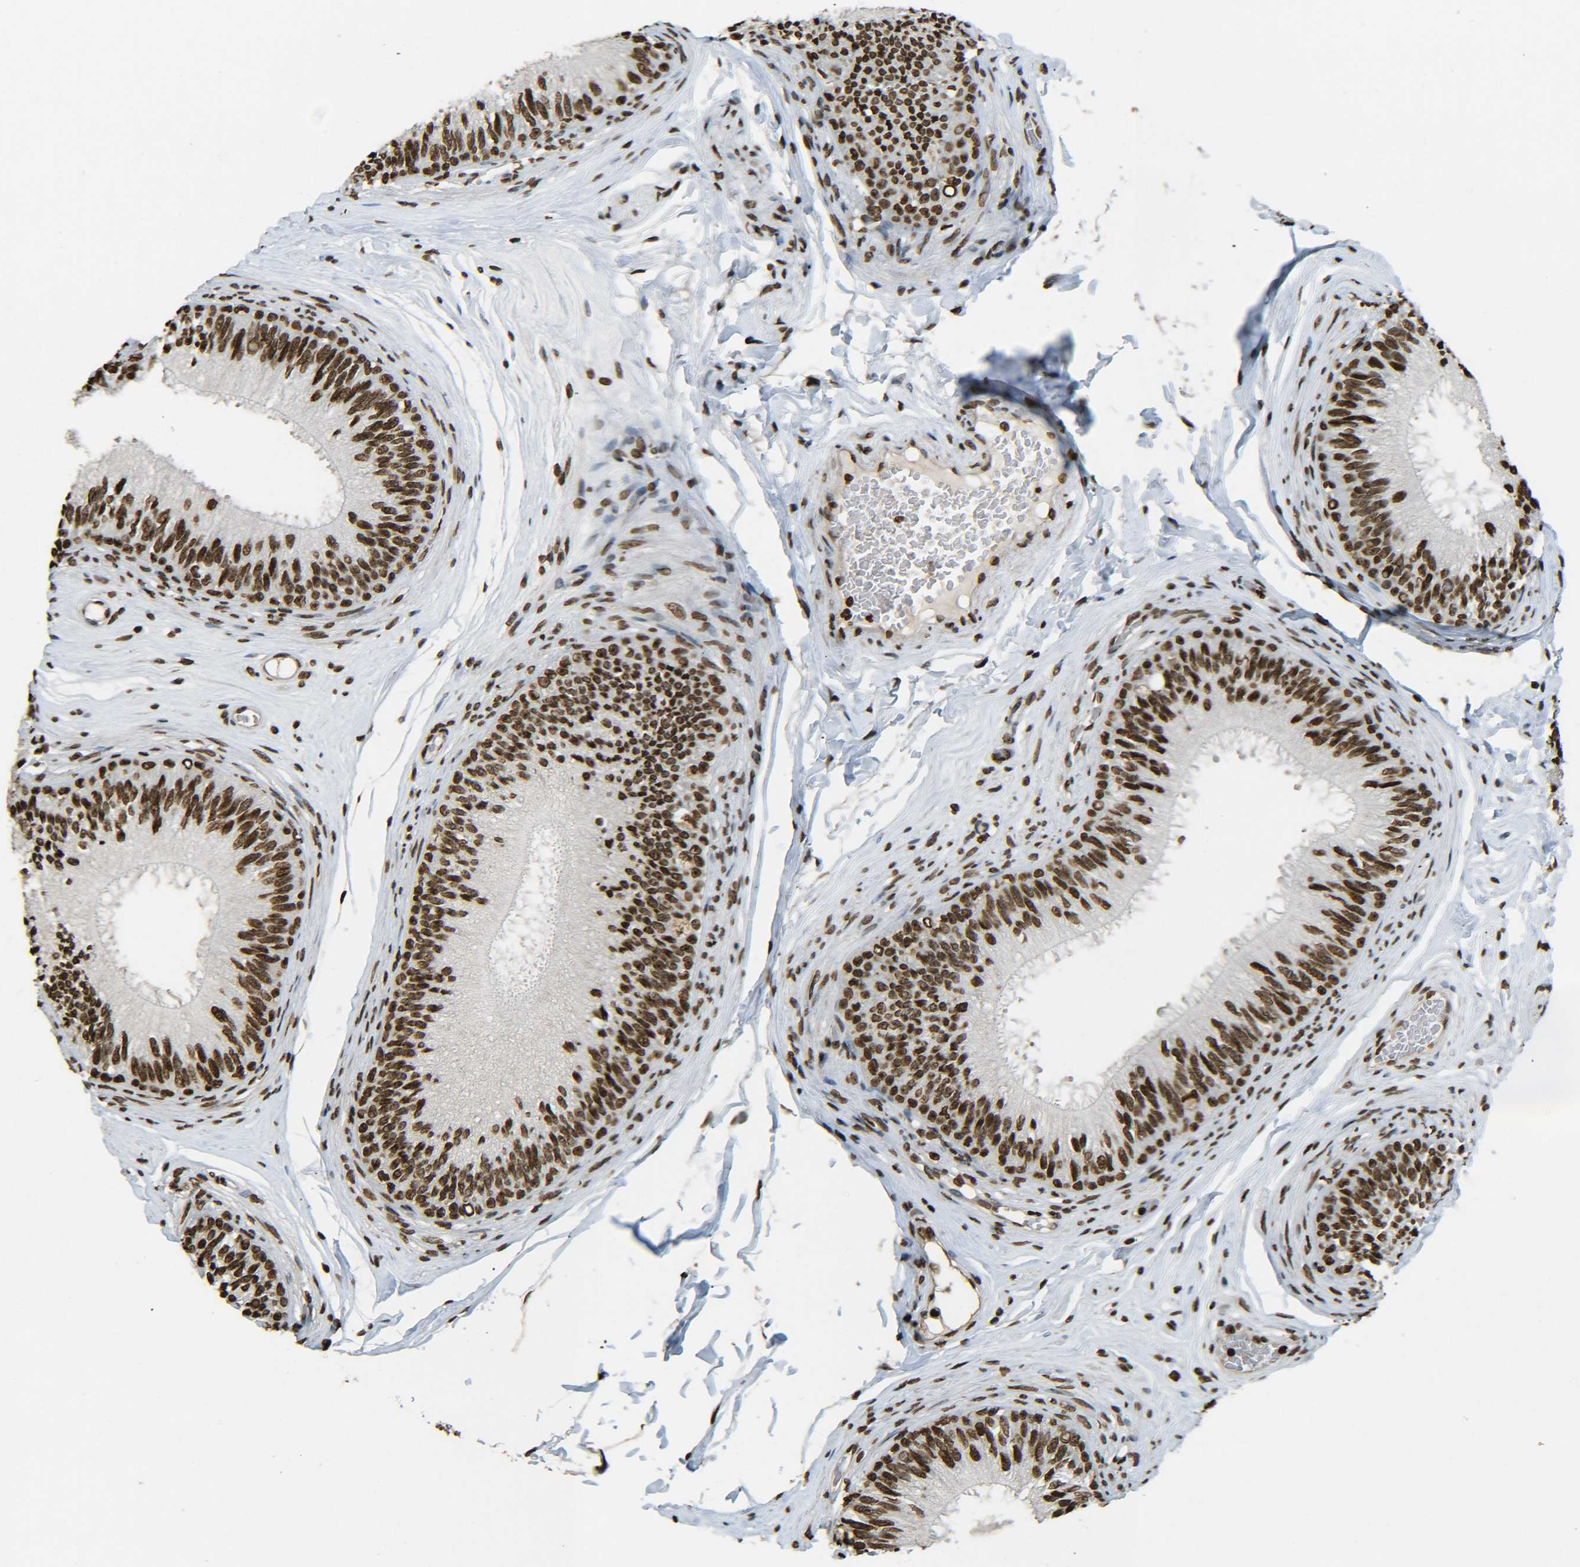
{"staining": {"intensity": "strong", "quantity": ">75%", "location": "nuclear"}, "tissue": "epididymis", "cell_type": "Glandular cells", "image_type": "normal", "snomed": [{"axis": "morphology", "description": "Normal tissue, NOS"}, {"axis": "topography", "description": "Testis"}, {"axis": "topography", "description": "Epididymis"}], "caption": "The immunohistochemical stain highlights strong nuclear staining in glandular cells of unremarkable epididymis. Nuclei are stained in blue.", "gene": "H4C16", "patient": {"sex": "male", "age": 36}}